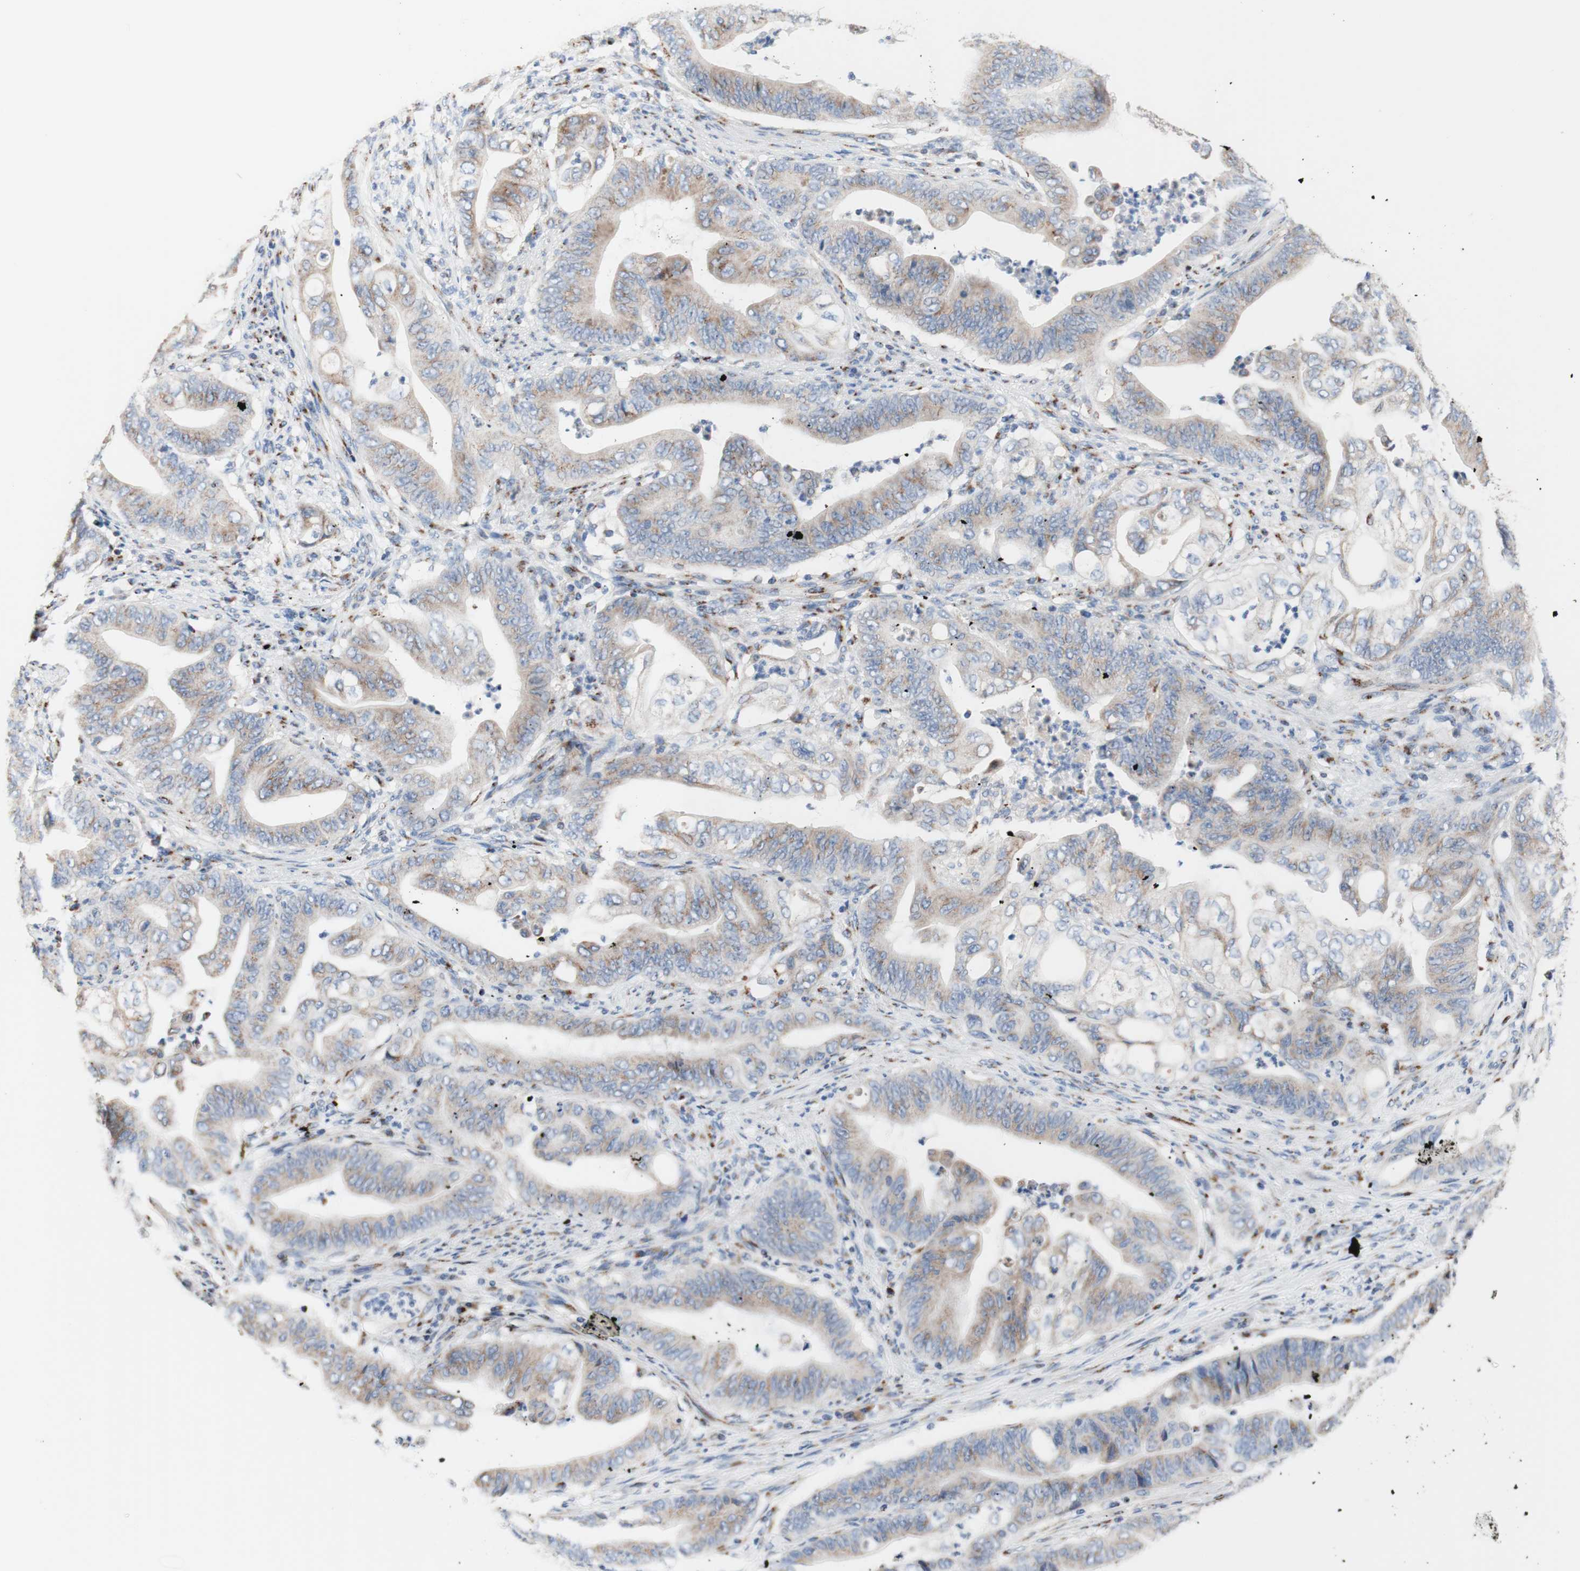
{"staining": {"intensity": "weak", "quantity": "25%-75%", "location": "cytoplasmic/membranous"}, "tissue": "stomach cancer", "cell_type": "Tumor cells", "image_type": "cancer", "snomed": [{"axis": "morphology", "description": "Adenocarcinoma, NOS"}, {"axis": "topography", "description": "Stomach"}], "caption": "A brown stain highlights weak cytoplasmic/membranous expression of a protein in stomach adenocarcinoma tumor cells. (brown staining indicates protein expression, while blue staining denotes nuclei).", "gene": "GALNT2", "patient": {"sex": "female", "age": 73}}